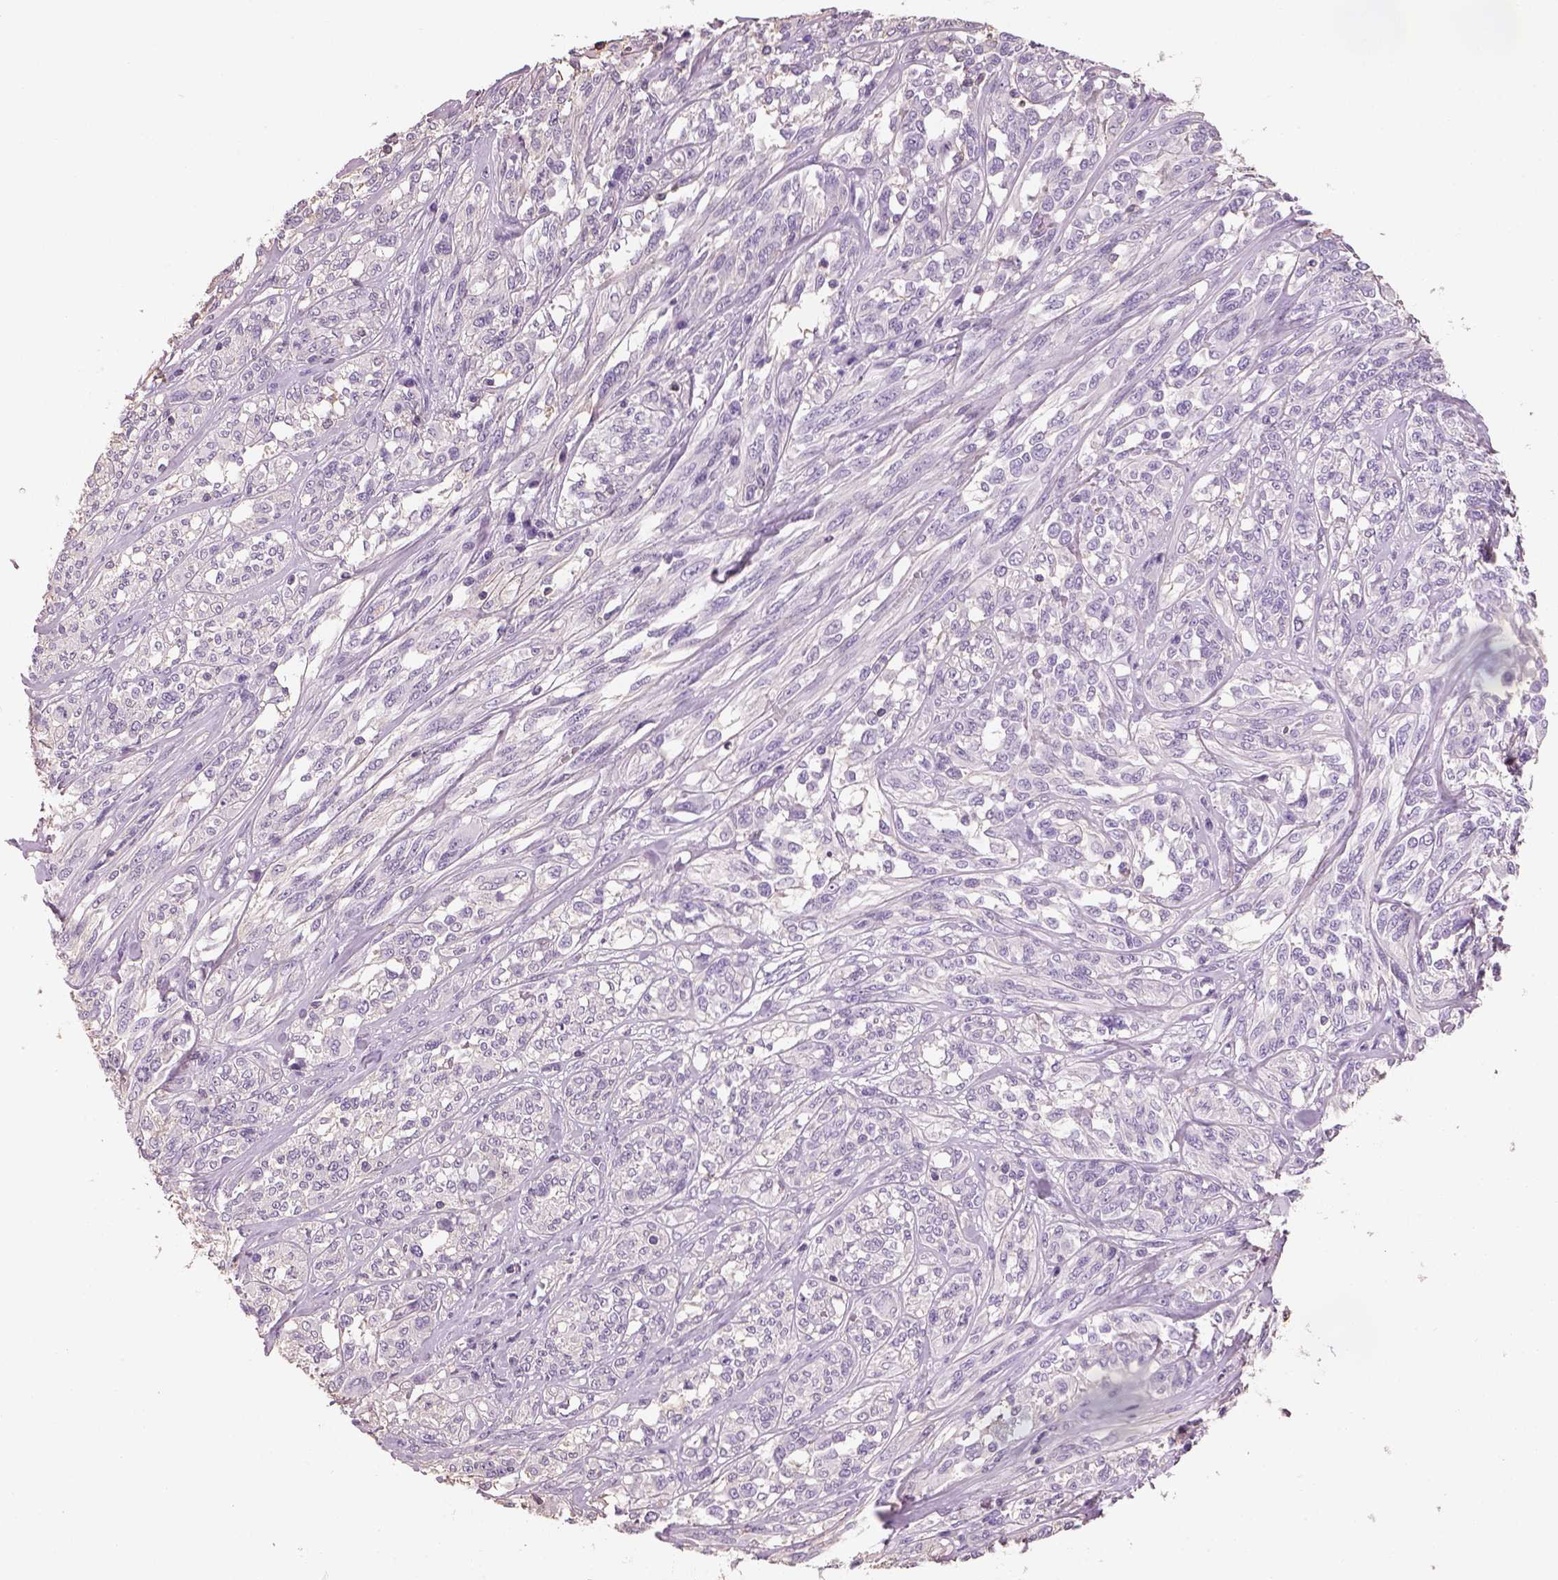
{"staining": {"intensity": "negative", "quantity": "none", "location": "none"}, "tissue": "melanoma", "cell_type": "Tumor cells", "image_type": "cancer", "snomed": [{"axis": "morphology", "description": "Malignant melanoma, NOS"}, {"axis": "topography", "description": "Skin"}], "caption": "DAB (3,3'-diaminobenzidine) immunohistochemical staining of human melanoma exhibits no significant positivity in tumor cells.", "gene": "OTUD6A", "patient": {"sex": "female", "age": 91}}